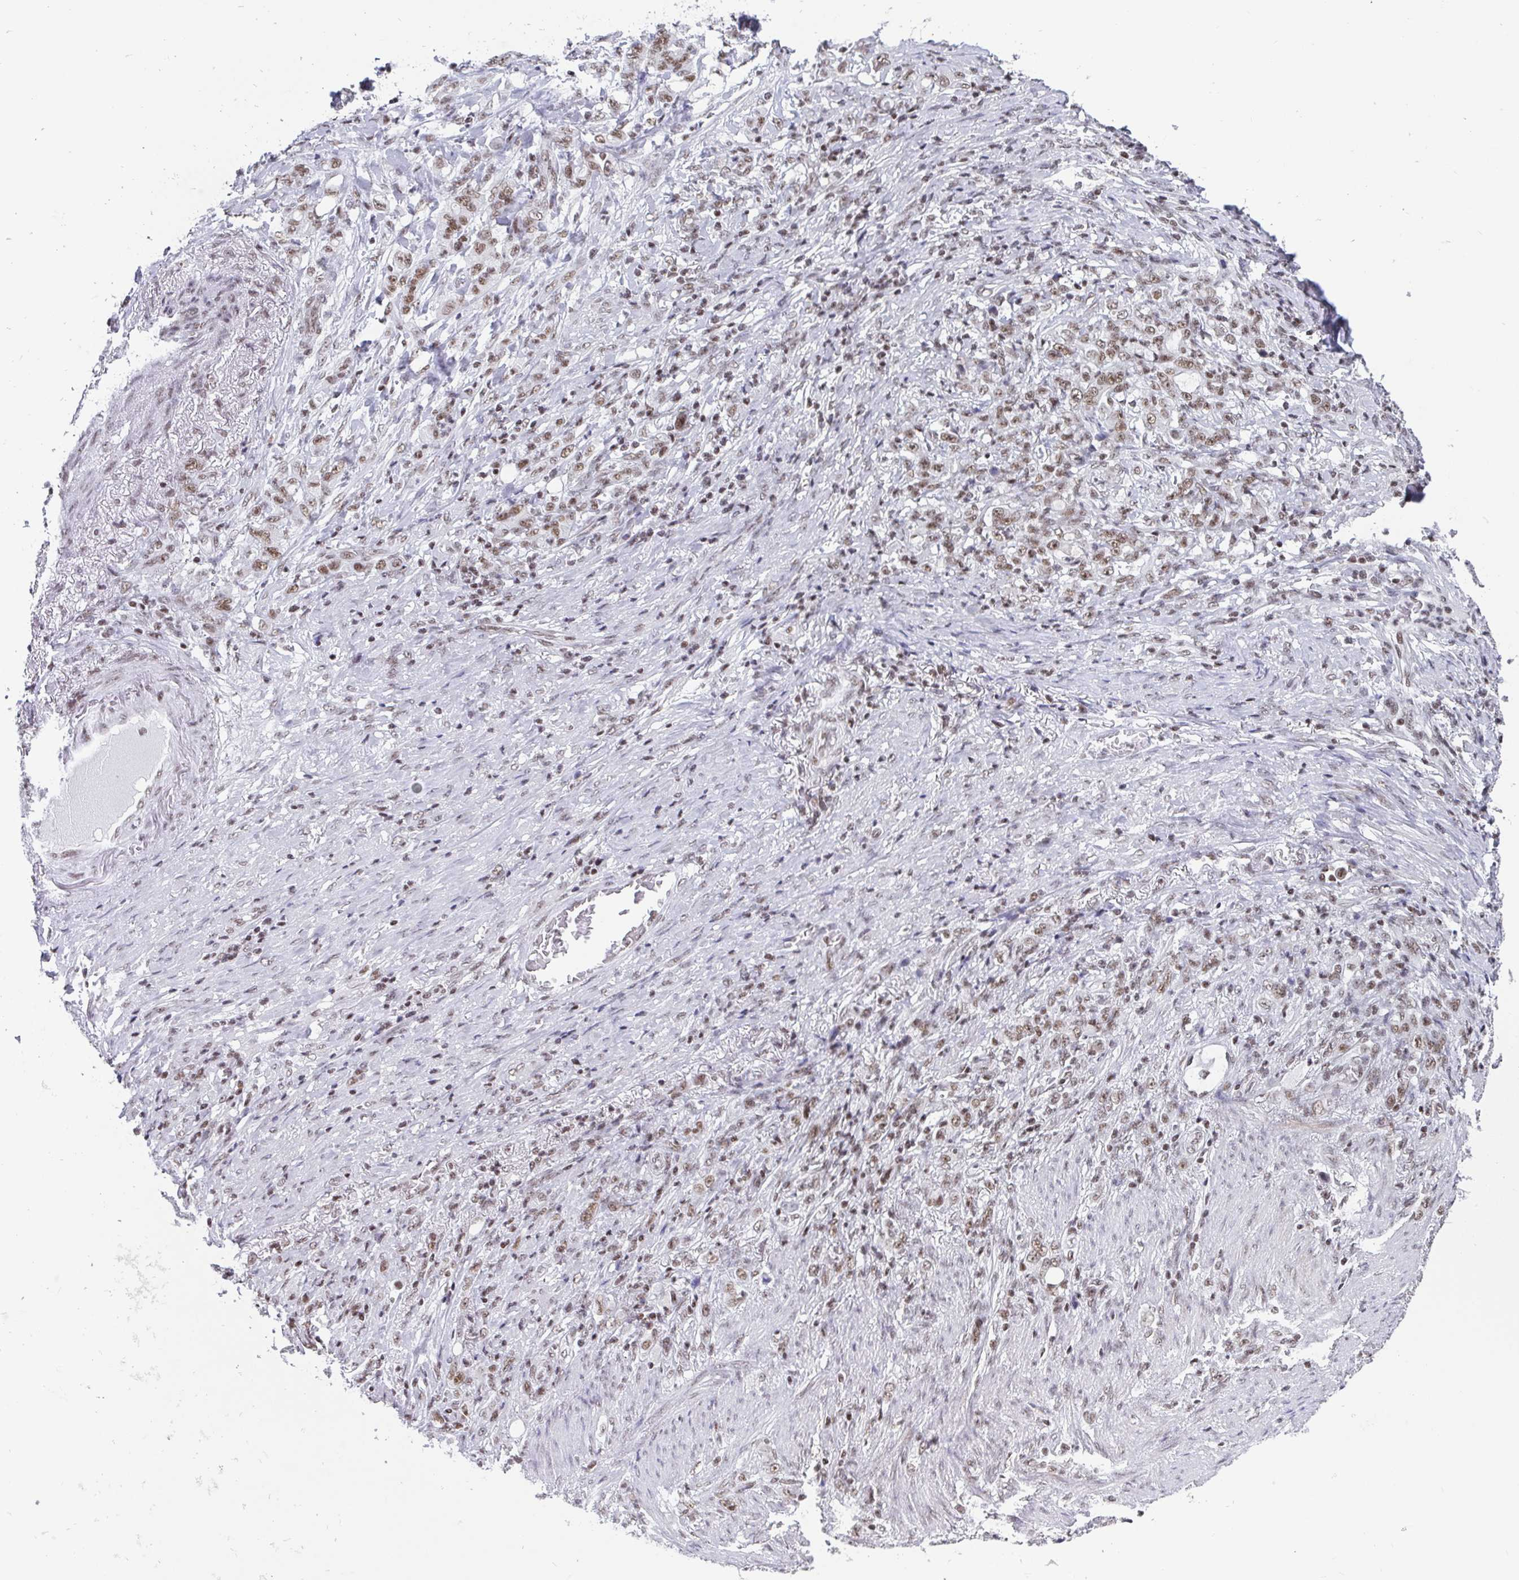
{"staining": {"intensity": "weak", "quantity": ">75%", "location": "nuclear"}, "tissue": "stomach cancer", "cell_type": "Tumor cells", "image_type": "cancer", "snomed": [{"axis": "morphology", "description": "Adenocarcinoma, NOS"}, {"axis": "topography", "description": "Stomach"}], "caption": "This is a micrograph of immunohistochemistry (IHC) staining of stomach cancer (adenocarcinoma), which shows weak positivity in the nuclear of tumor cells.", "gene": "CTCF", "patient": {"sex": "female", "age": 79}}